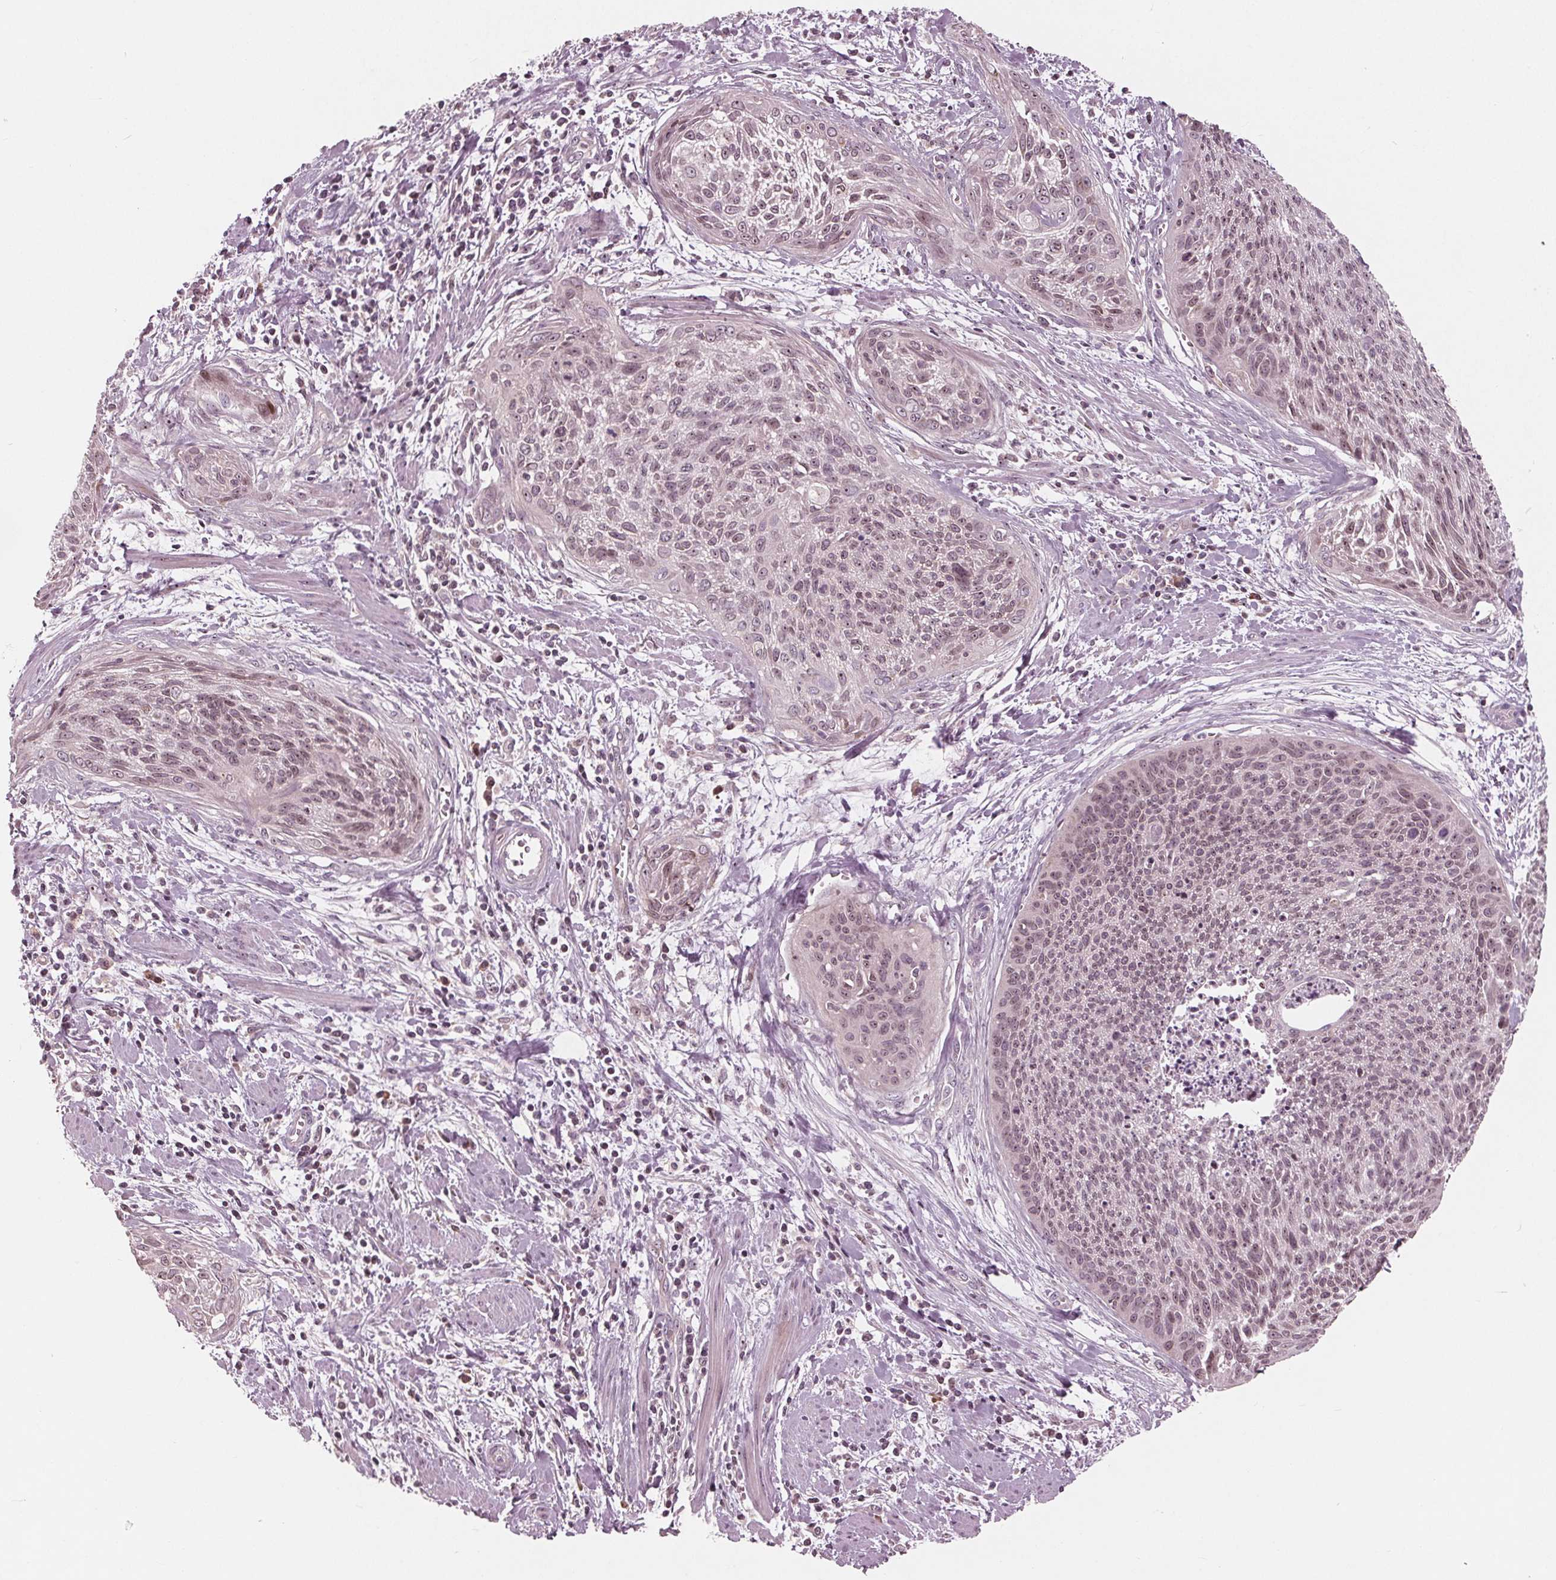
{"staining": {"intensity": "weak", "quantity": "25%-75%", "location": "cytoplasmic/membranous,nuclear"}, "tissue": "cervical cancer", "cell_type": "Tumor cells", "image_type": "cancer", "snomed": [{"axis": "morphology", "description": "Squamous cell carcinoma, NOS"}, {"axis": "topography", "description": "Cervix"}], "caption": "DAB (3,3'-diaminobenzidine) immunohistochemical staining of squamous cell carcinoma (cervical) shows weak cytoplasmic/membranous and nuclear protein staining in about 25%-75% of tumor cells.", "gene": "NUP210", "patient": {"sex": "female", "age": 55}}